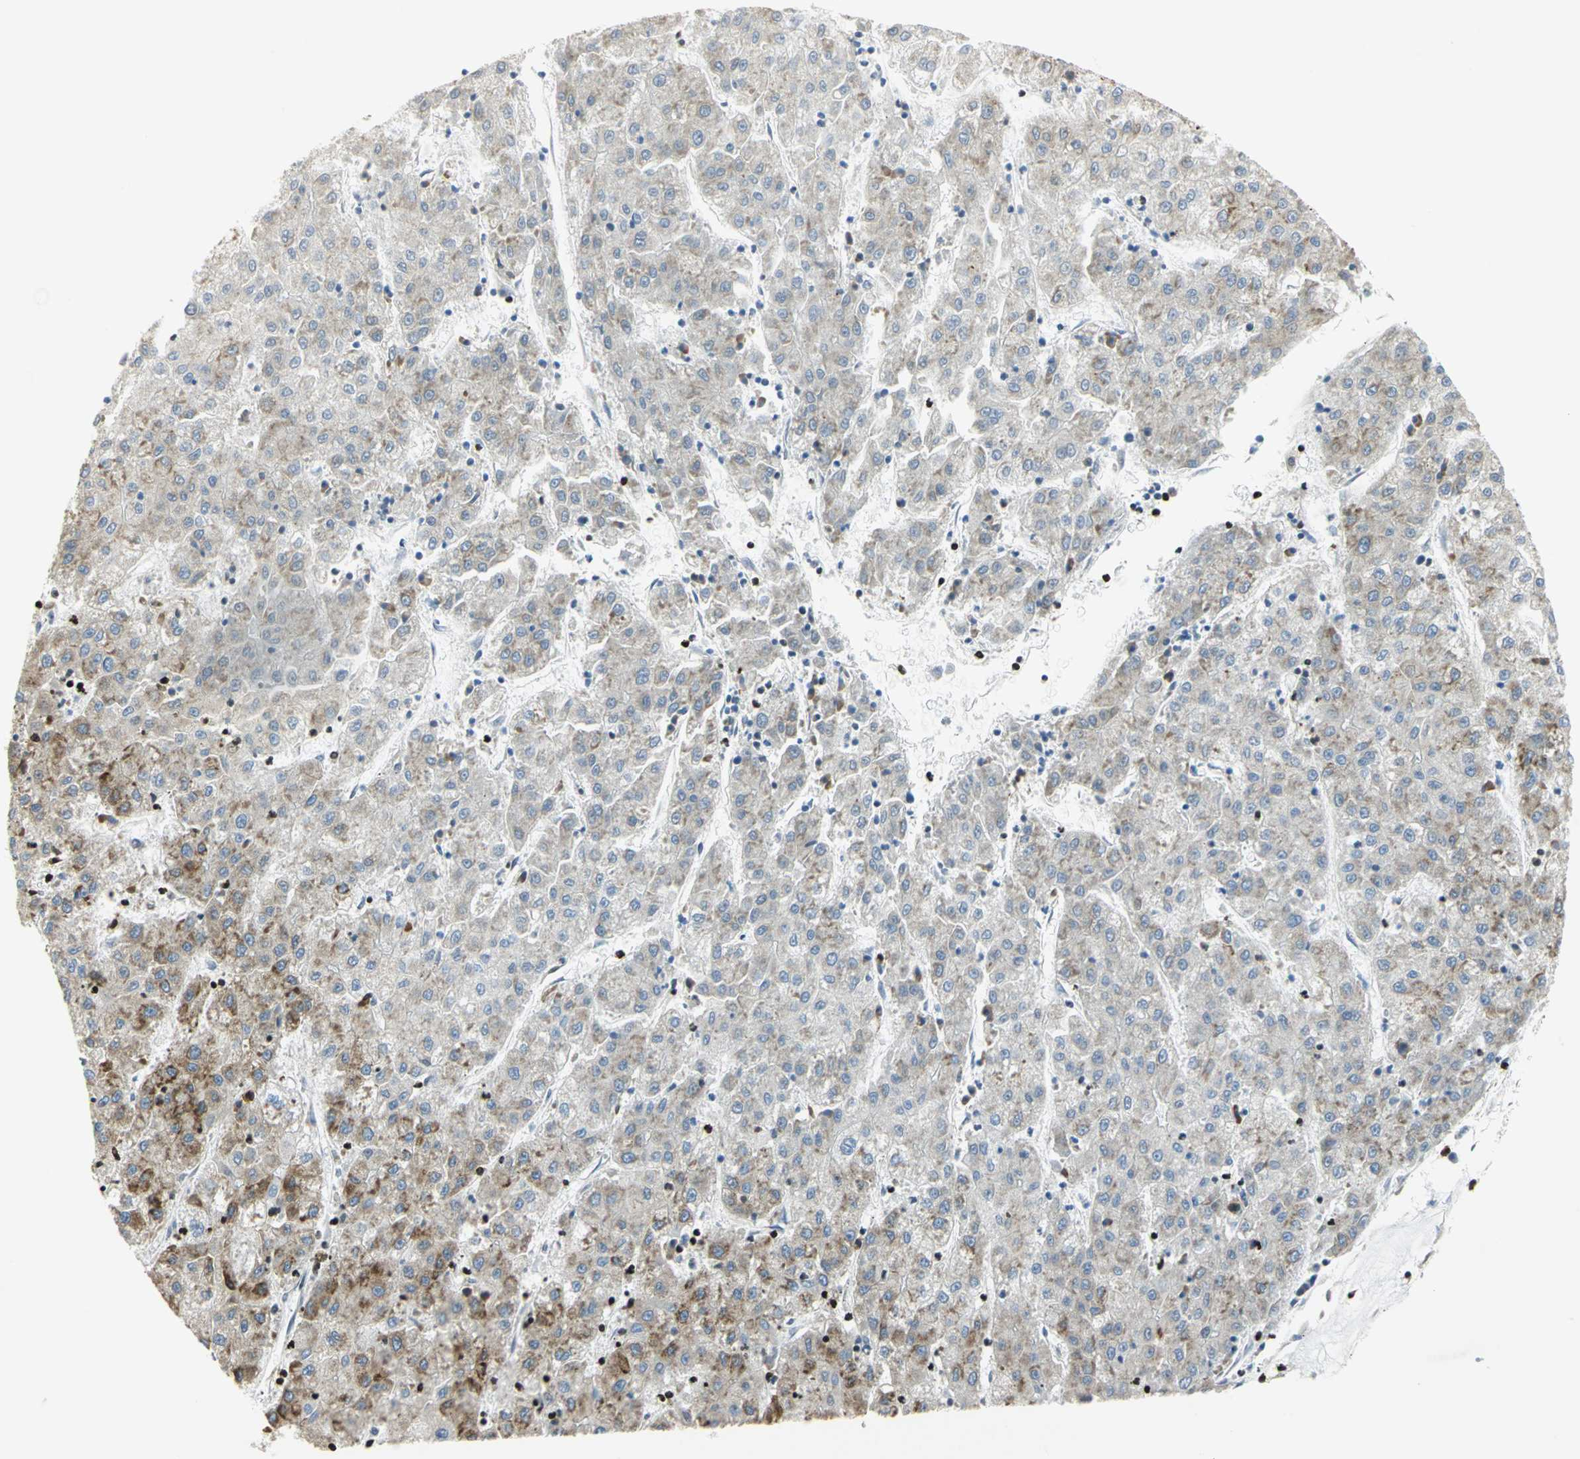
{"staining": {"intensity": "moderate", "quantity": "25%-75%", "location": "cytoplasmic/membranous"}, "tissue": "liver cancer", "cell_type": "Tumor cells", "image_type": "cancer", "snomed": [{"axis": "morphology", "description": "Carcinoma, Hepatocellular, NOS"}, {"axis": "topography", "description": "Liver"}], "caption": "Immunohistochemical staining of hepatocellular carcinoma (liver) reveals medium levels of moderate cytoplasmic/membranous staining in about 25%-75% of tumor cells.", "gene": "HMGB1", "patient": {"sex": "male", "age": 72}}